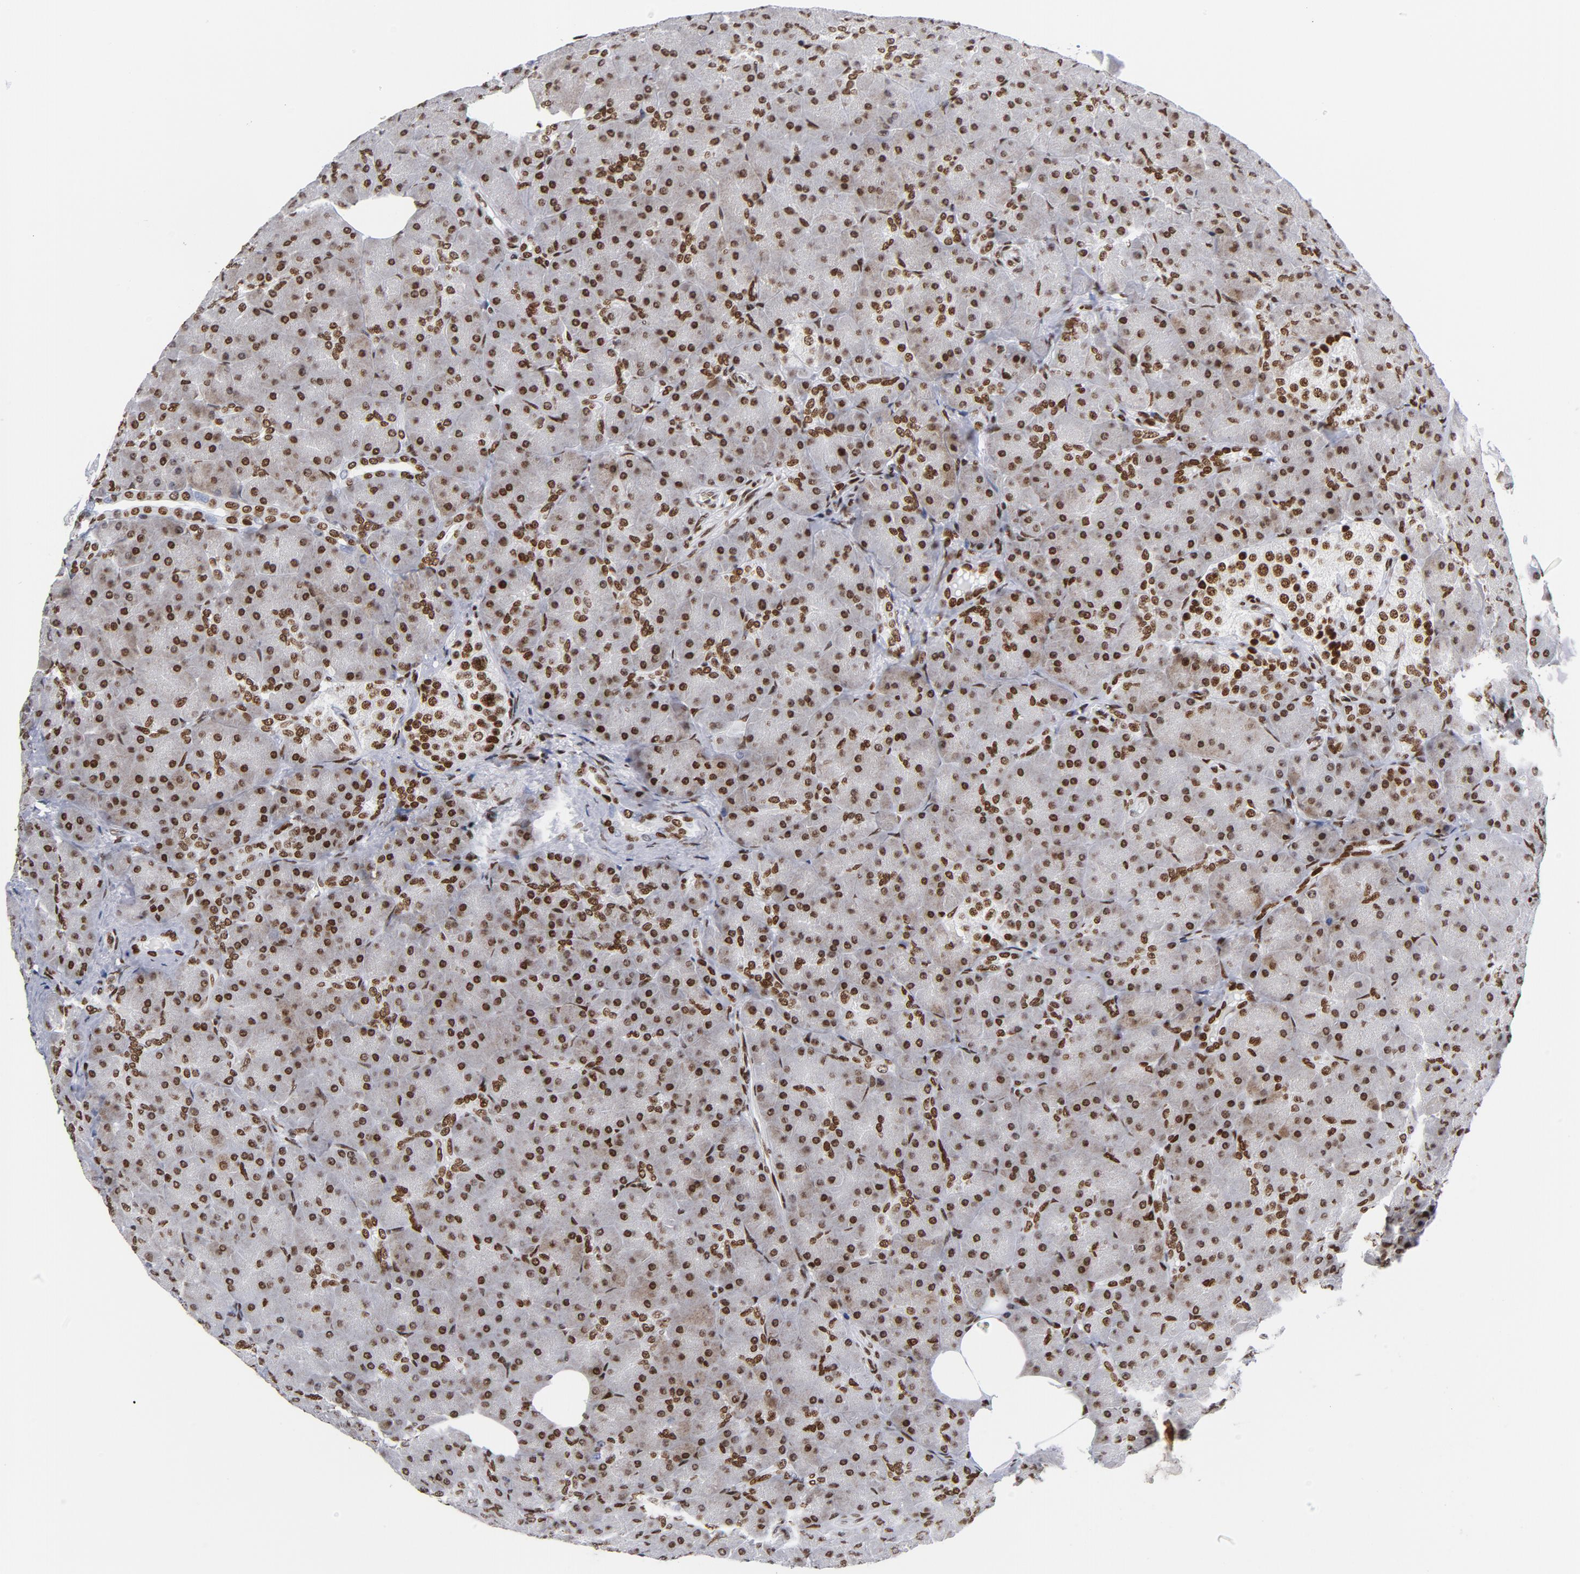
{"staining": {"intensity": "strong", "quantity": ">75%", "location": "nuclear"}, "tissue": "pancreas", "cell_type": "Exocrine glandular cells", "image_type": "normal", "snomed": [{"axis": "morphology", "description": "Normal tissue, NOS"}, {"axis": "topography", "description": "Pancreas"}], "caption": "The image exhibits a brown stain indicating the presence of a protein in the nuclear of exocrine glandular cells in pancreas. Using DAB (3,3'-diaminobenzidine) (brown) and hematoxylin (blue) stains, captured at high magnification using brightfield microscopy.", "gene": "TOP2B", "patient": {"sex": "male", "age": 66}}